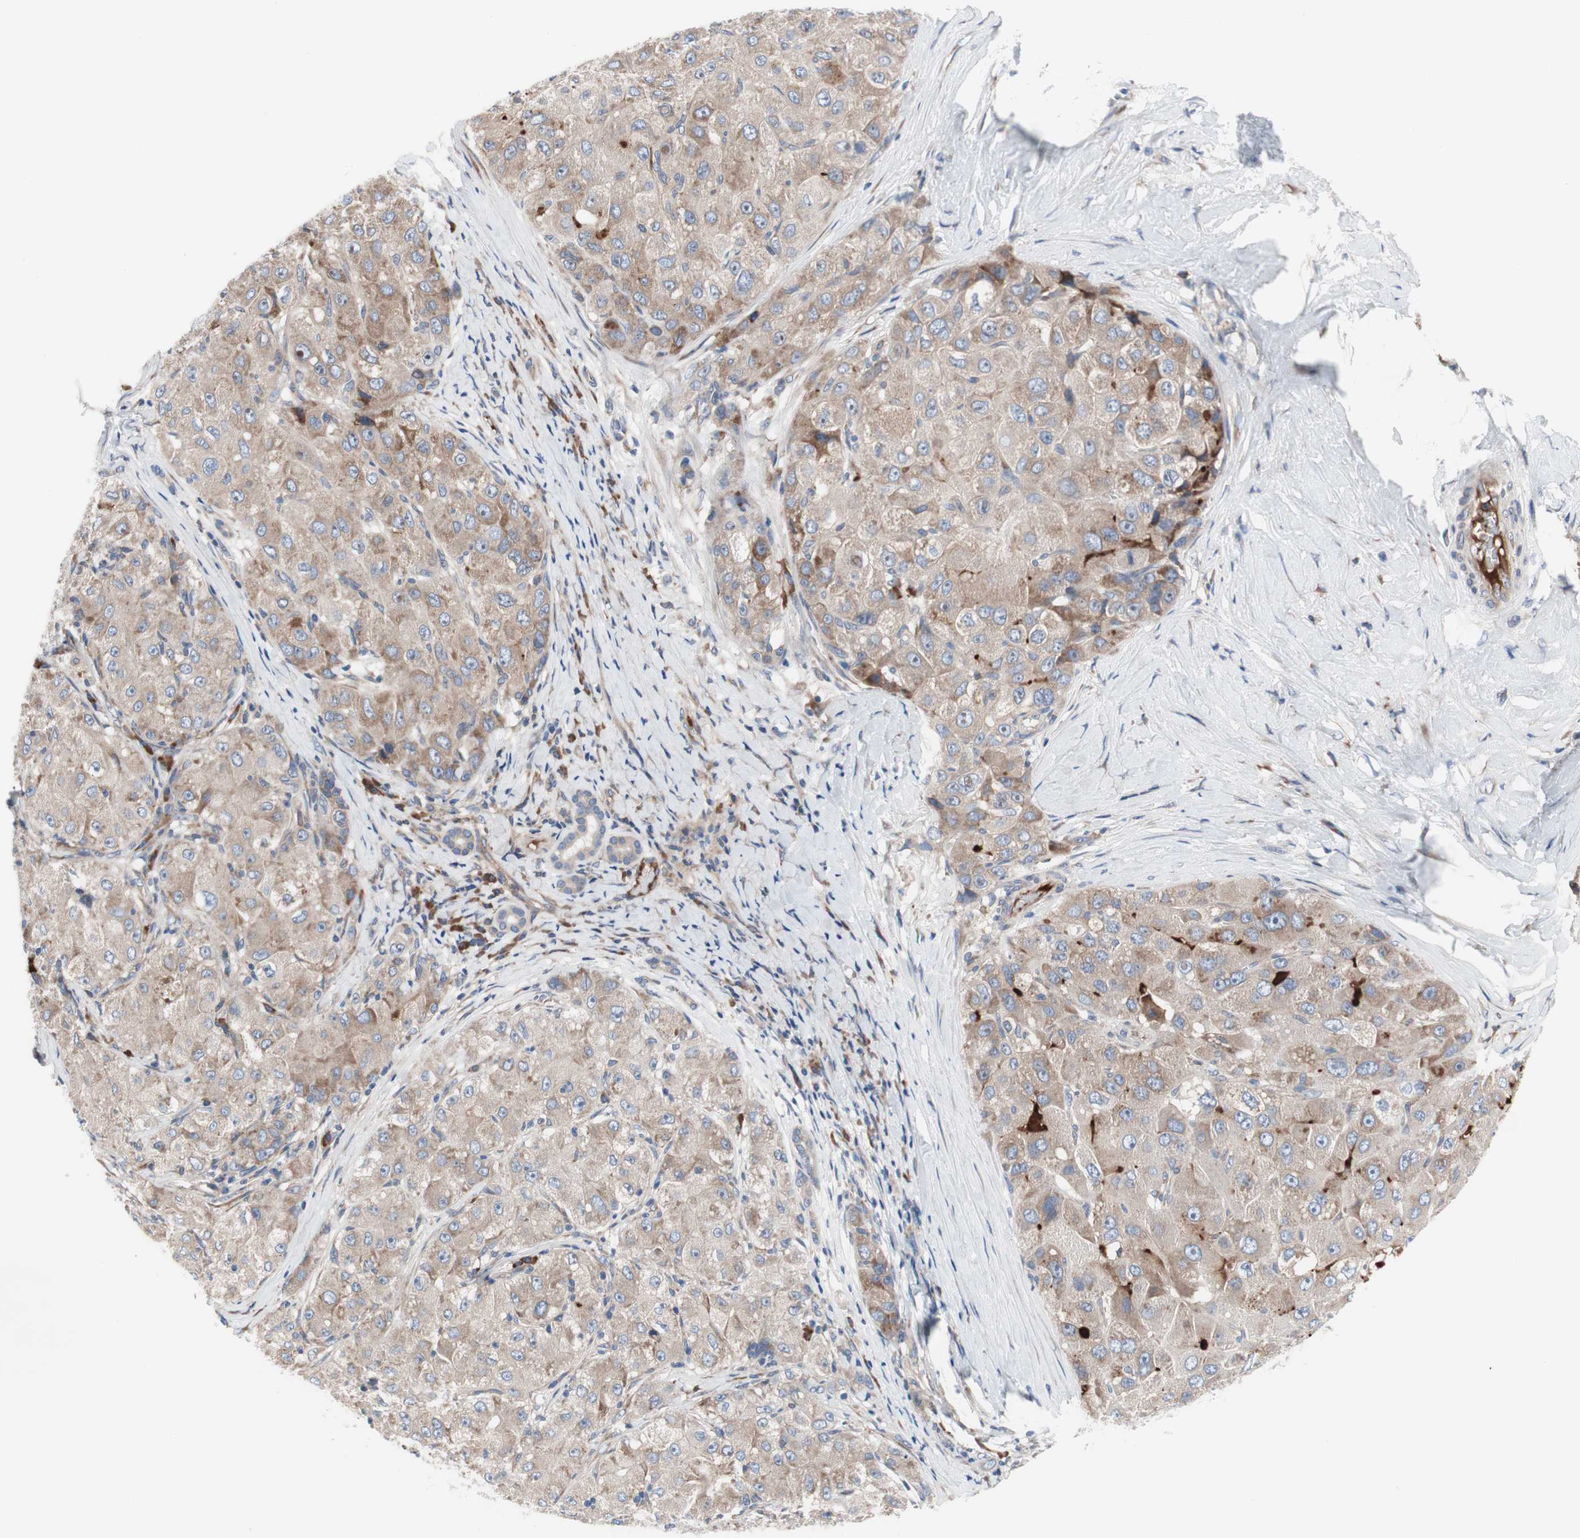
{"staining": {"intensity": "weak", "quantity": ">75%", "location": "cytoplasmic/membranous"}, "tissue": "liver cancer", "cell_type": "Tumor cells", "image_type": "cancer", "snomed": [{"axis": "morphology", "description": "Carcinoma, Hepatocellular, NOS"}, {"axis": "topography", "description": "Liver"}], "caption": "An immunohistochemistry (IHC) histopathology image of neoplastic tissue is shown. Protein staining in brown shows weak cytoplasmic/membranous positivity in hepatocellular carcinoma (liver) within tumor cells.", "gene": "KANSL1", "patient": {"sex": "male", "age": 80}}